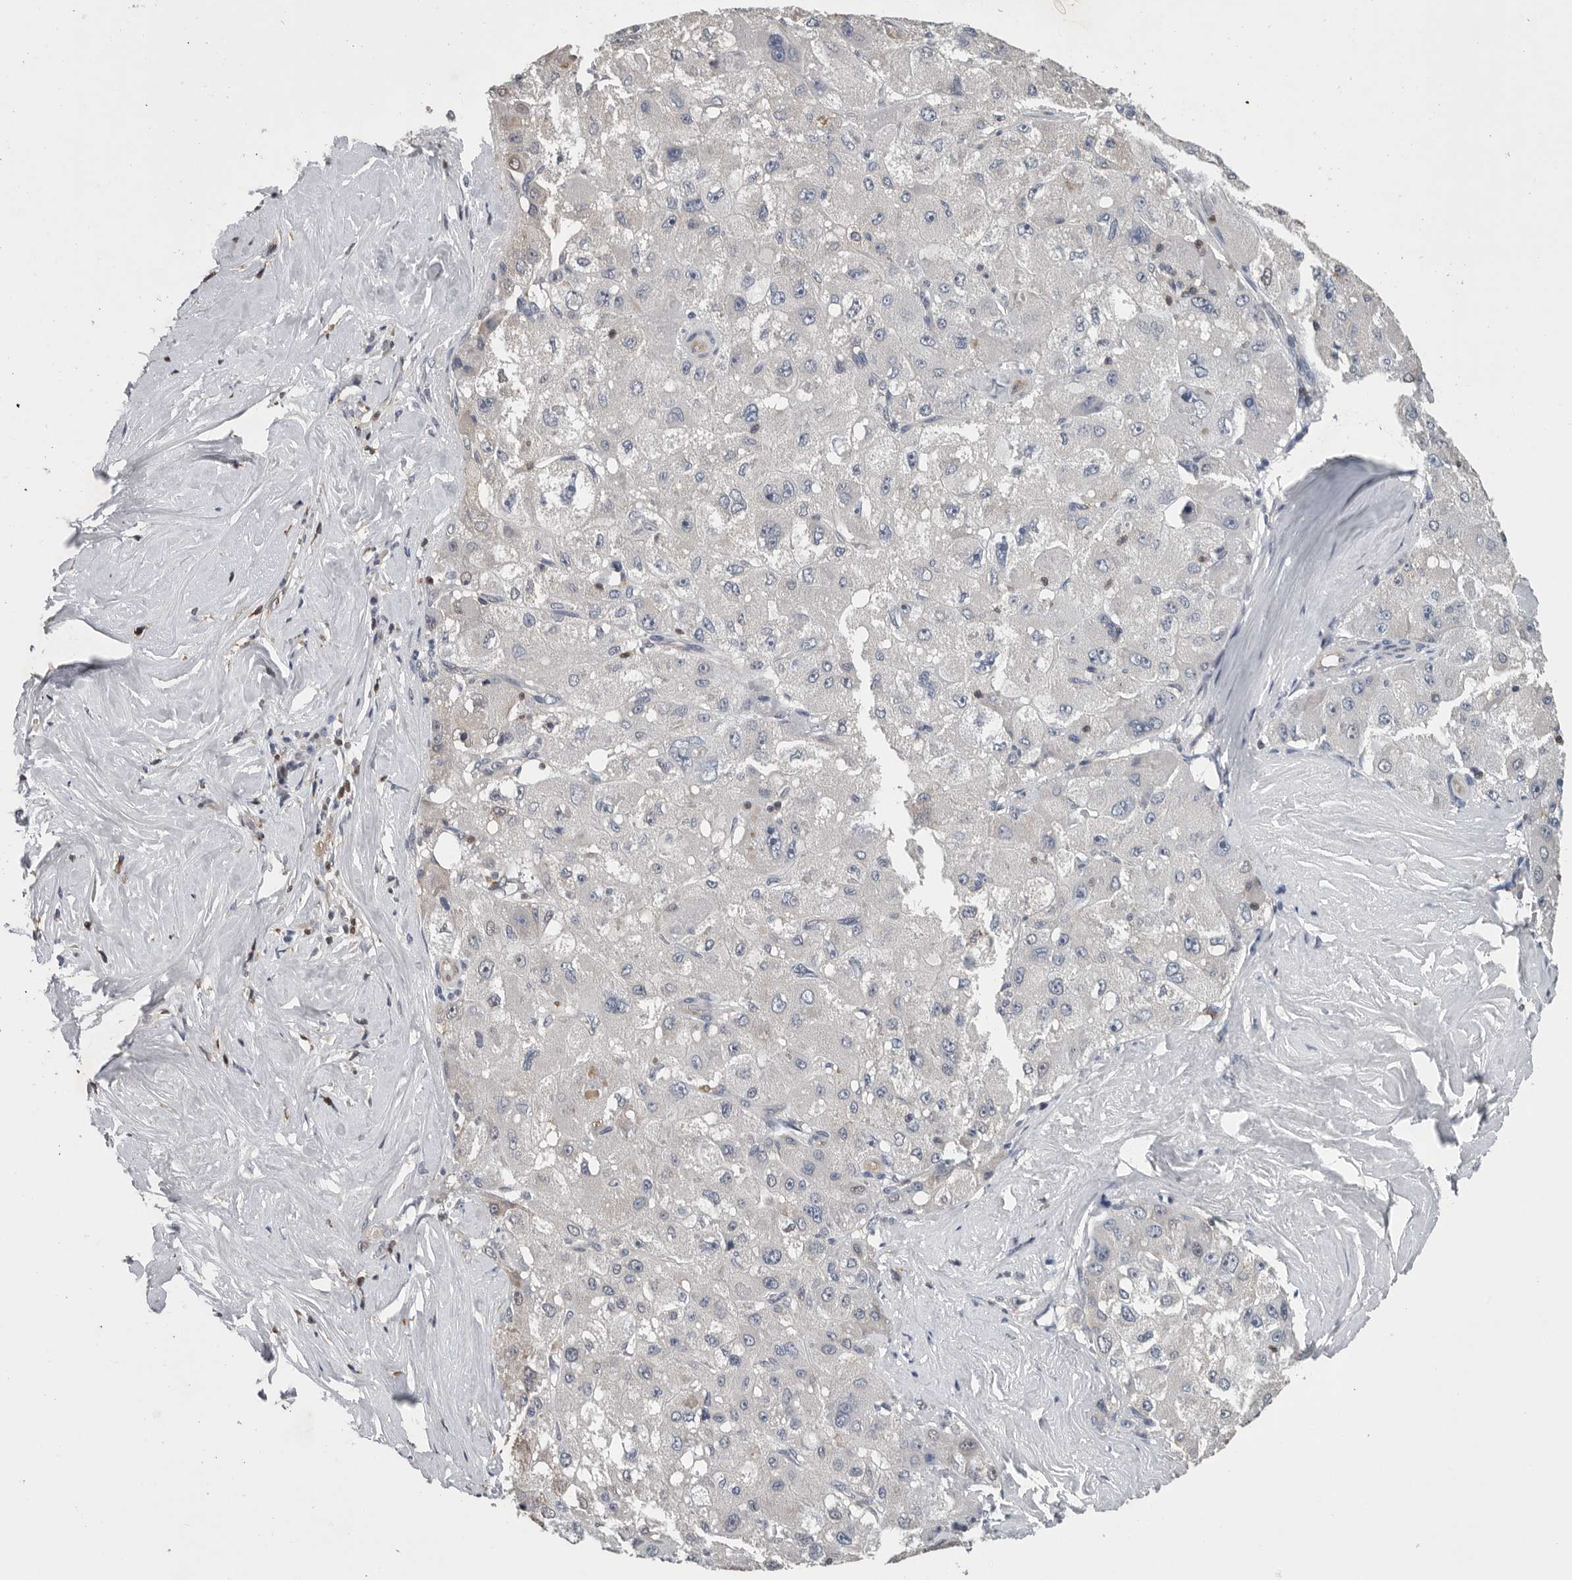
{"staining": {"intensity": "negative", "quantity": "none", "location": "none"}, "tissue": "liver cancer", "cell_type": "Tumor cells", "image_type": "cancer", "snomed": [{"axis": "morphology", "description": "Carcinoma, Hepatocellular, NOS"}, {"axis": "topography", "description": "Liver"}], "caption": "This is a histopathology image of IHC staining of liver cancer (hepatocellular carcinoma), which shows no positivity in tumor cells.", "gene": "PDCD4", "patient": {"sex": "male", "age": 80}}